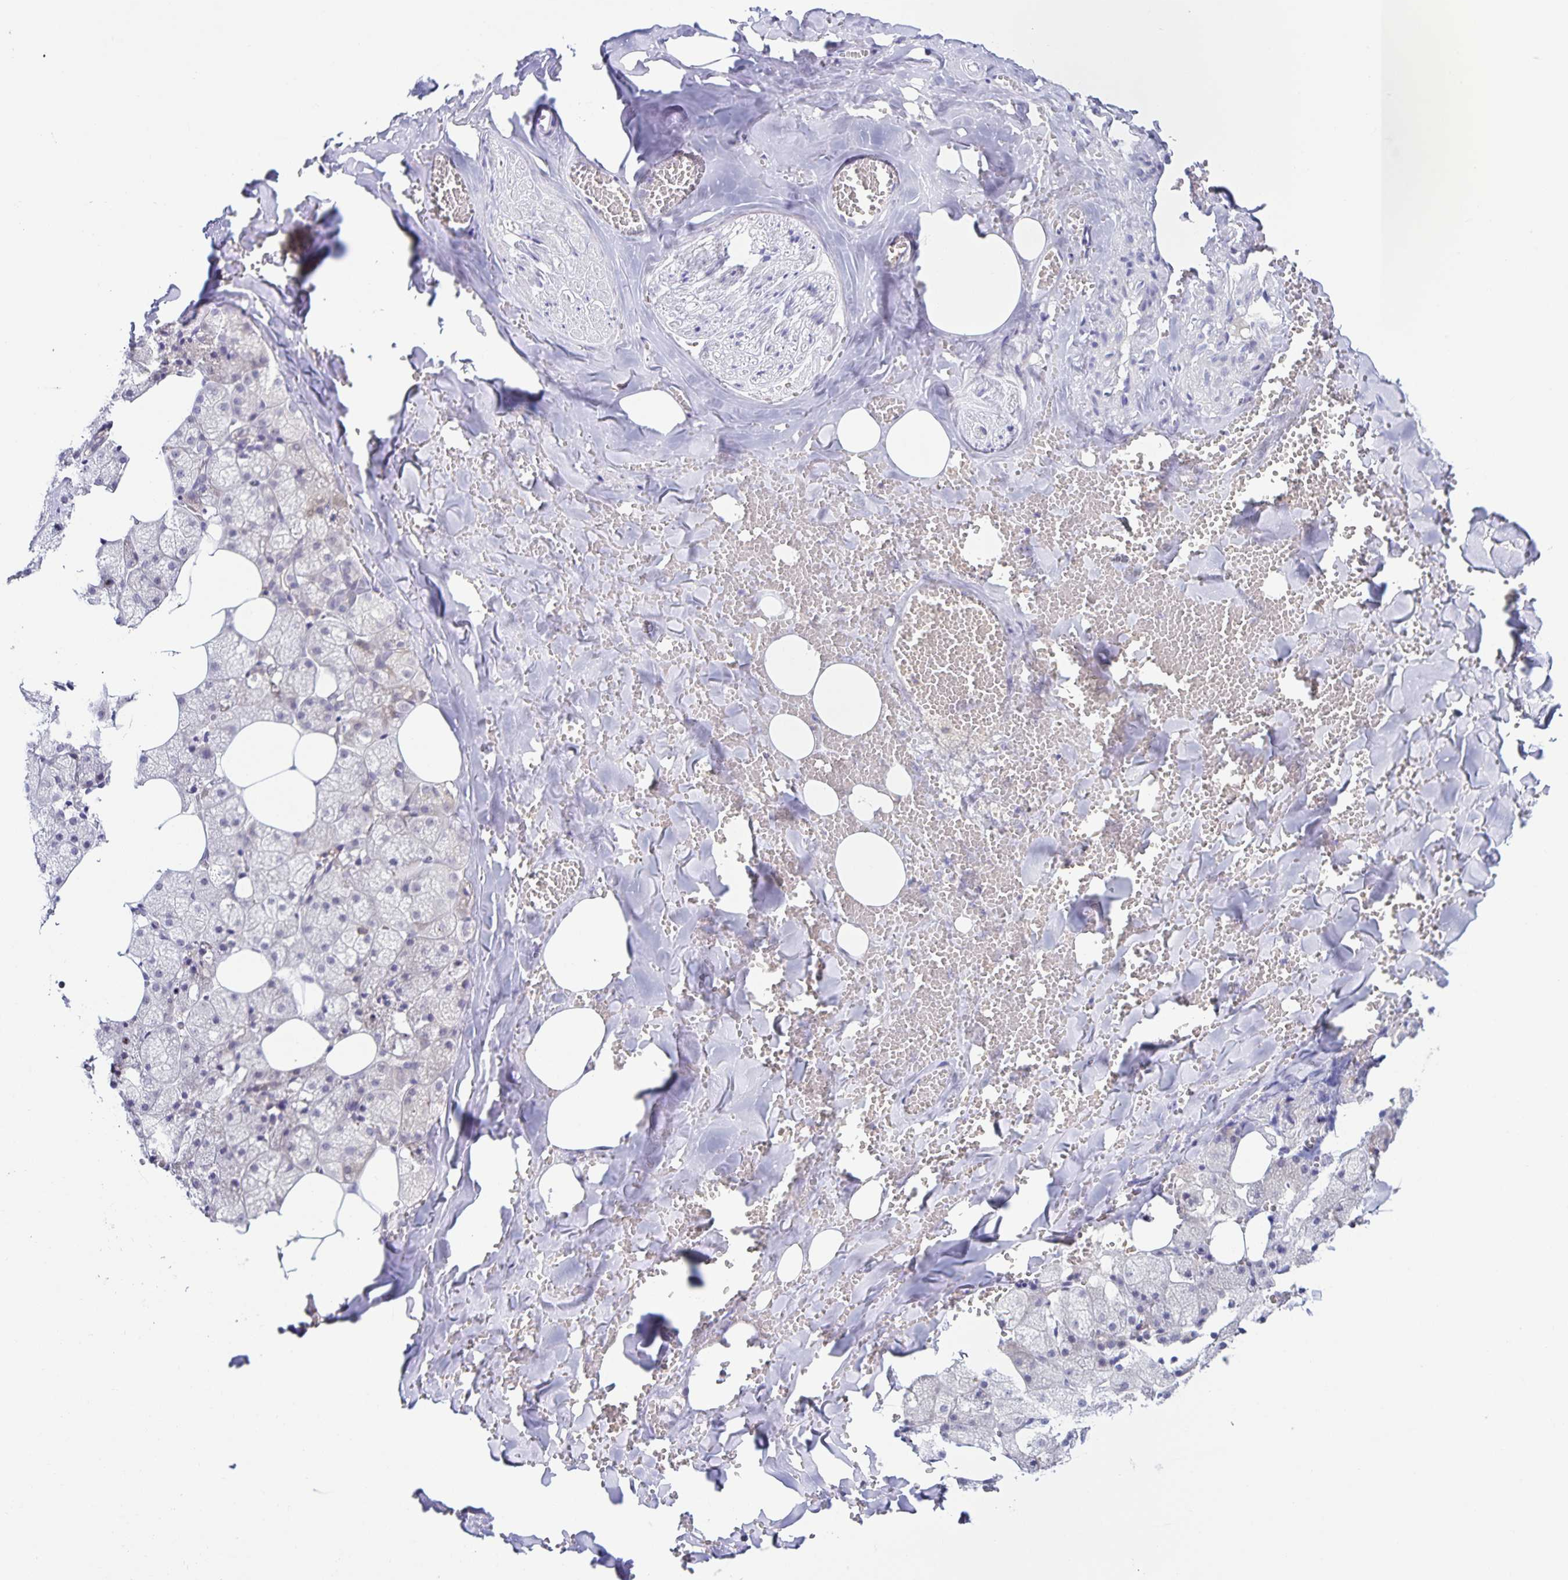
{"staining": {"intensity": "weak", "quantity": "<25%", "location": "cytoplasmic/membranous"}, "tissue": "salivary gland", "cell_type": "Glandular cells", "image_type": "normal", "snomed": [{"axis": "morphology", "description": "Normal tissue, NOS"}, {"axis": "topography", "description": "Salivary gland"}, {"axis": "topography", "description": "Peripheral nerve tissue"}], "caption": "This histopathology image is of benign salivary gland stained with IHC to label a protein in brown with the nuclei are counter-stained blue. There is no positivity in glandular cells. (Stains: DAB (3,3'-diaminobenzidine) immunohistochemistry with hematoxylin counter stain, Microscopy: brightfield microscopy at high magnification).", "gene": "STPG4", "patient": {"sex": "male", "age": 38}}